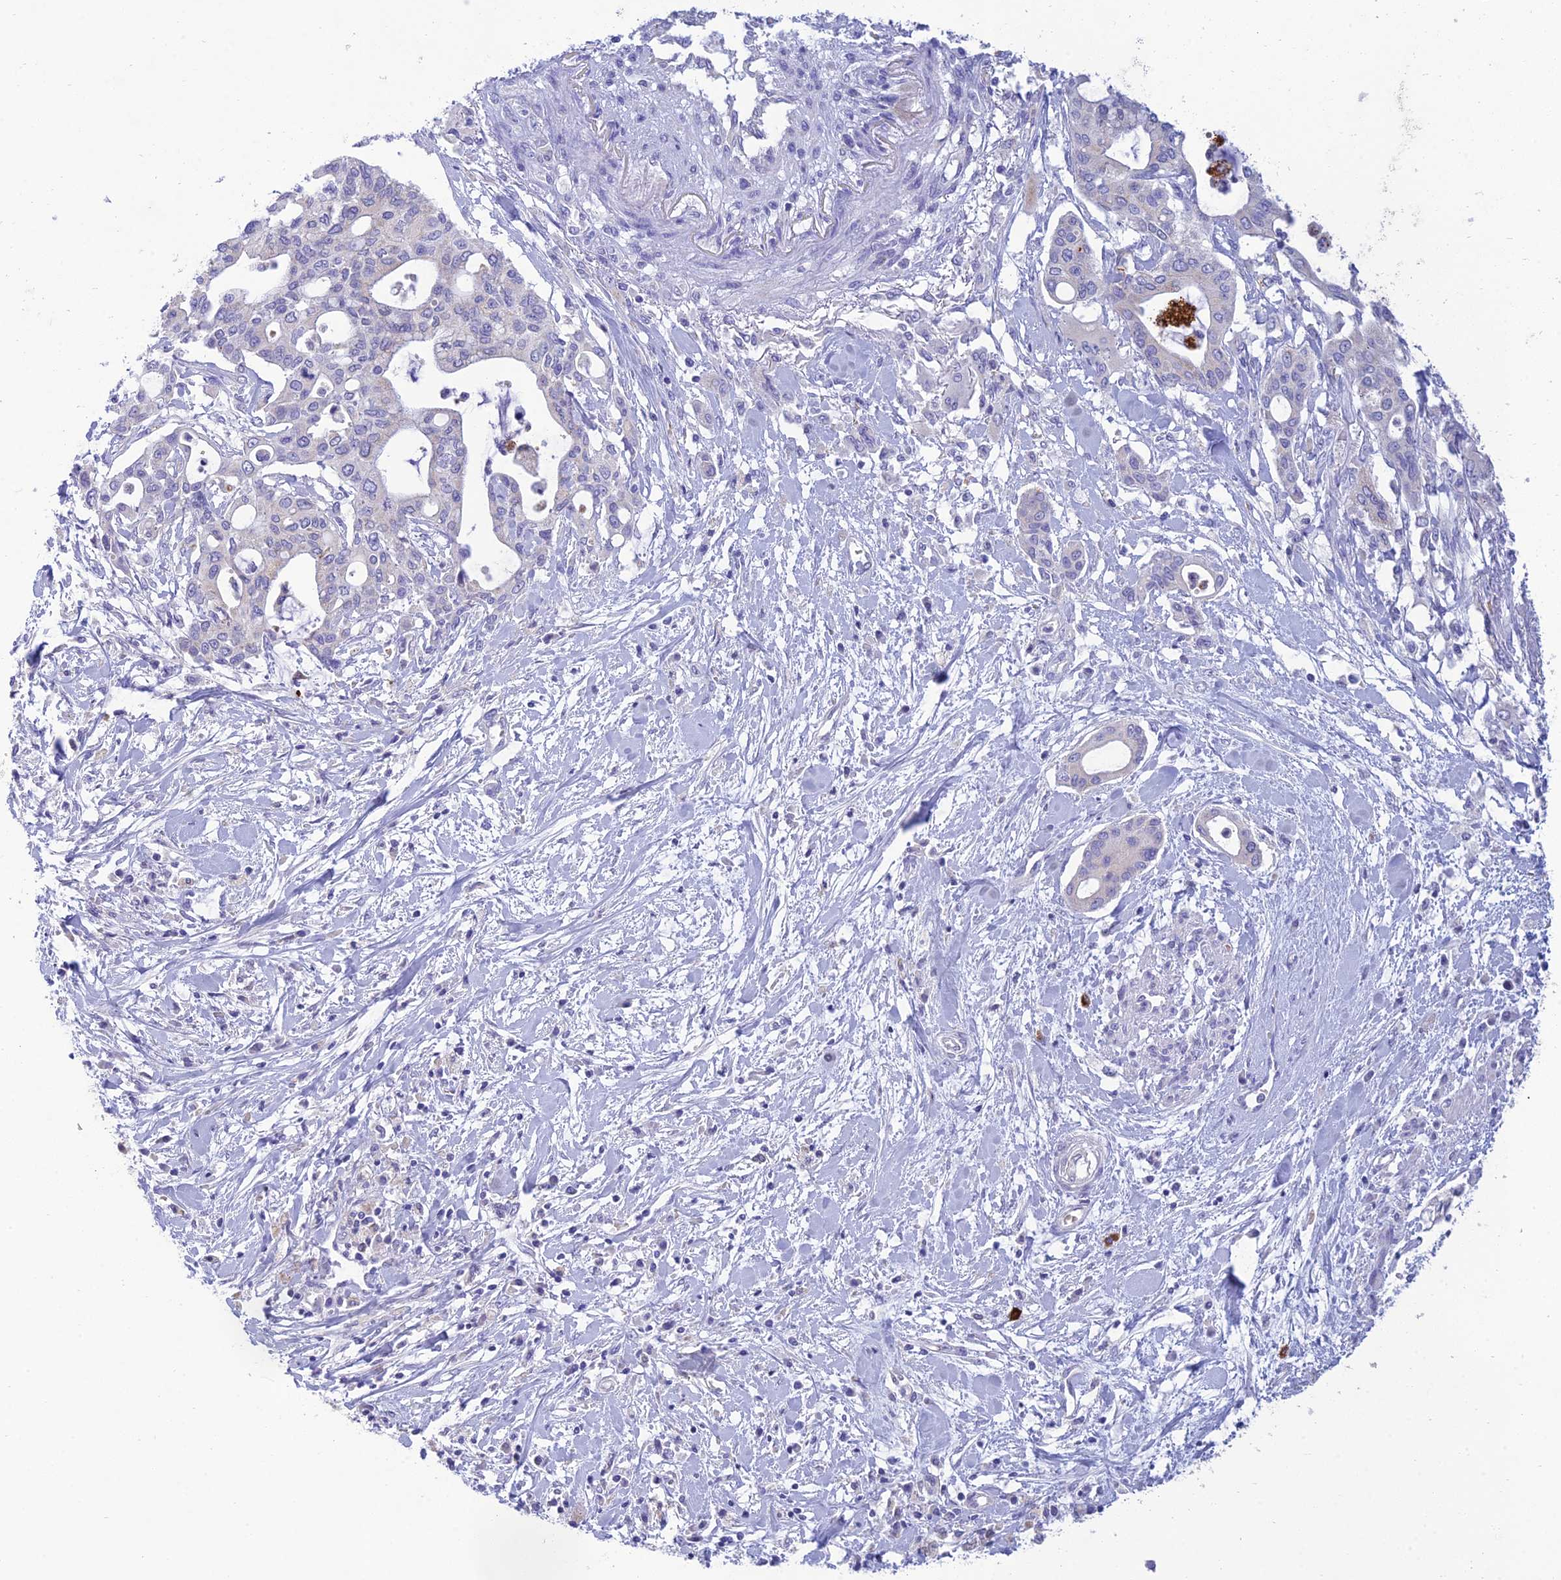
{"staining": {"intensity": "weak", "quantity": "<25%", "location": "cytoplasmic/membranous"}, "tissue": "pancreatic cancer", "cell_type": "Tumor cells", "image_type": "cancer", "snomed": [{"axis": "morphology", "description": "Adenocarcinoma, NOS"}, {"axis": "topography", "description": "Pancreas"}], "caption": "A photomicrograph of pancreatic cancer (adenocarcinoma) stained for a protein demonstrates no brown staining in tumor cells. (DAB IHC, high magnification).", "gene": "MAL2", "patient": {"sex": "male", "age": 46}}